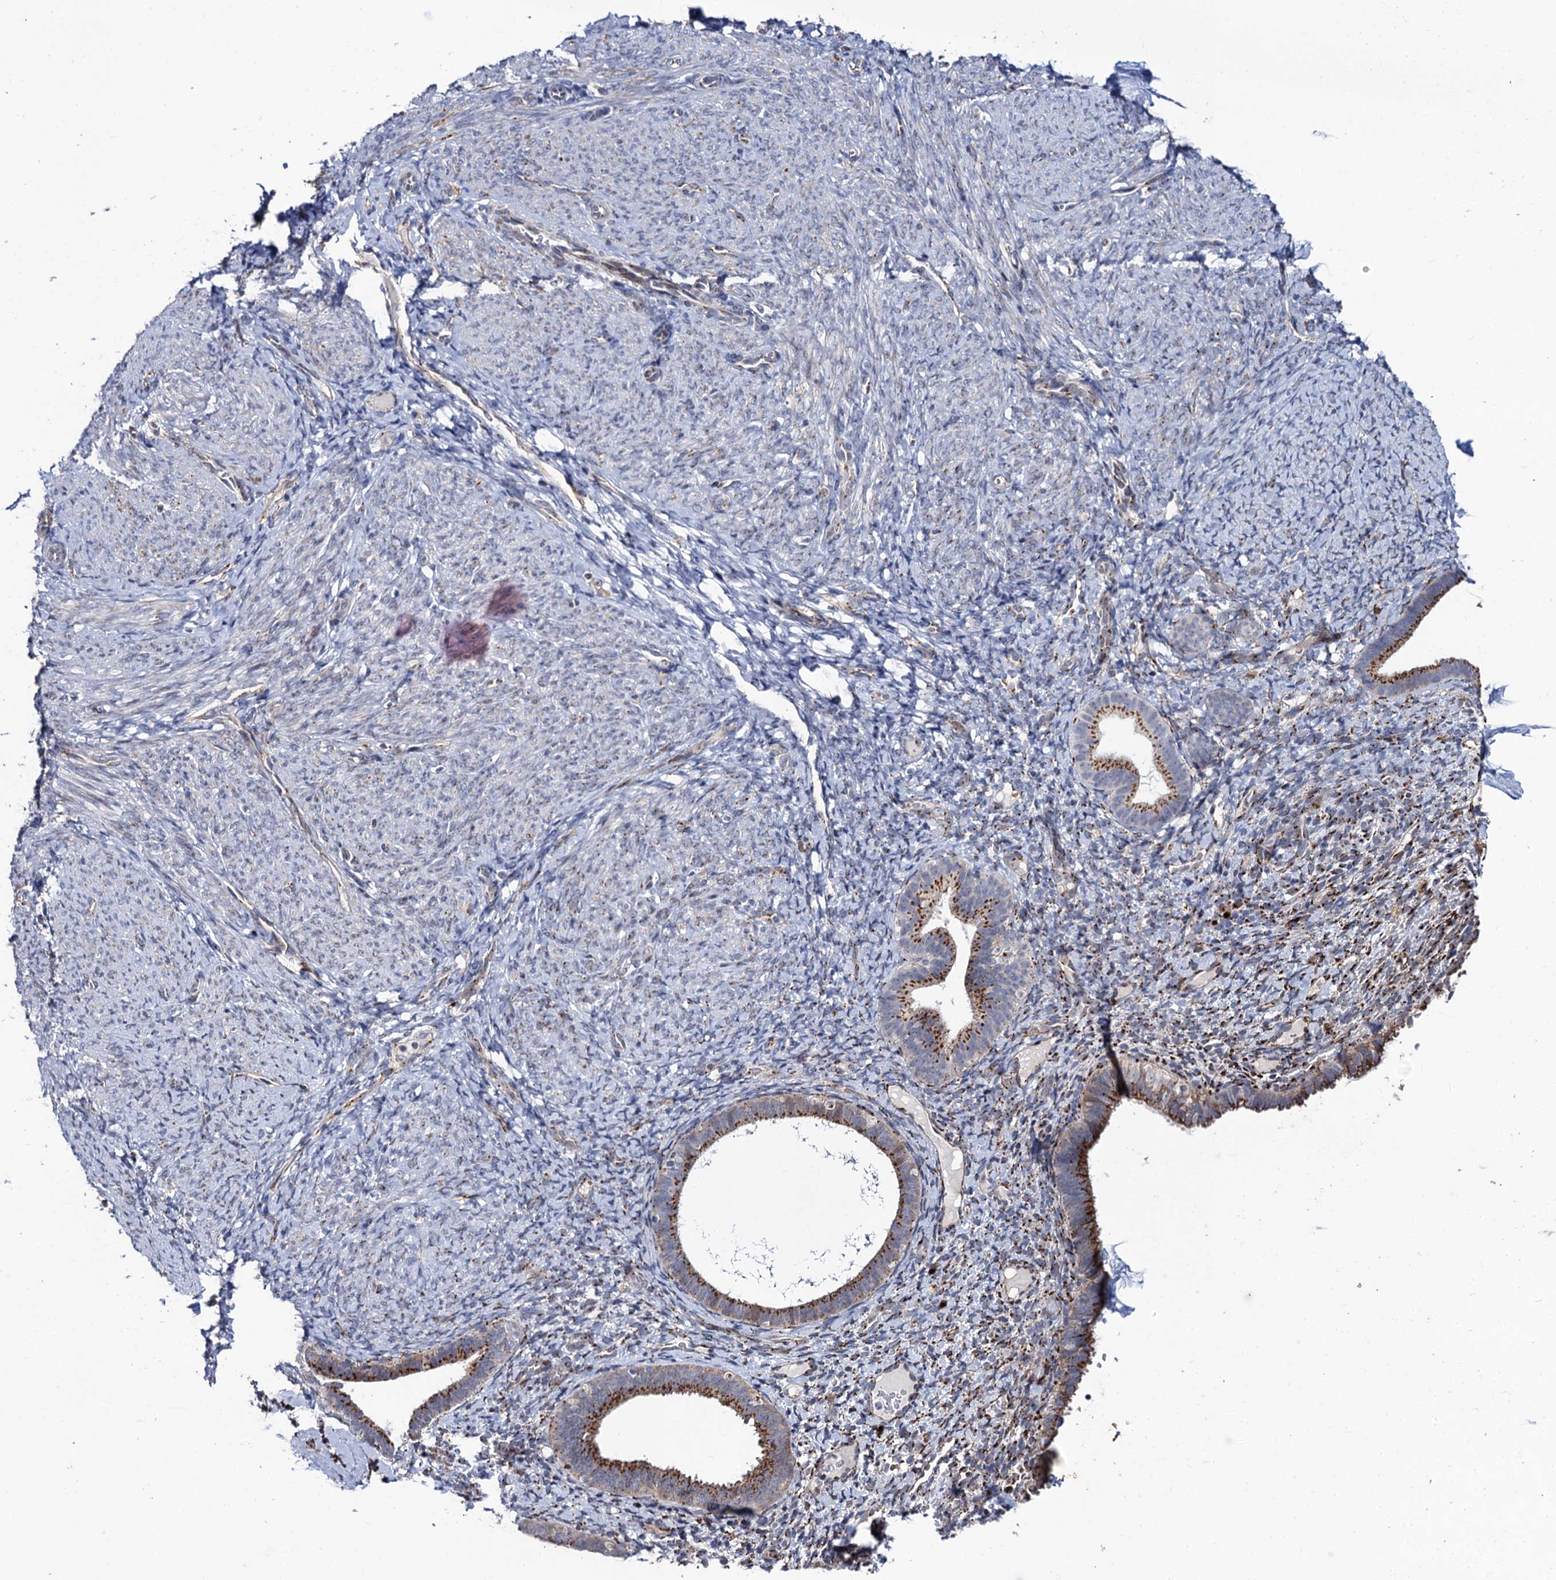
{"staining": {"intensity": "negative", "quantity": "none", "location": "none"}, "tissue": "endometrium", "cell_type": "Cells in endometrial stroma", "image_type": "normal", "snomed": [{"axis": "morphology", "description": "Normal tissue, NOS"}, {"axis": "topography", "description": "Endometrium"}], "caption": "This is a photomicrograph of immunohistochemistry (IHC) staining of unremarkable endometrium, which shows no expression in cells in endometrial stroma. (Brightfield microscopy of DAB (3,3'-diaminobenzidine) IHC at high magnification).", "gene": "THAP2", "patient": {"sex": "female", "age": 65}}